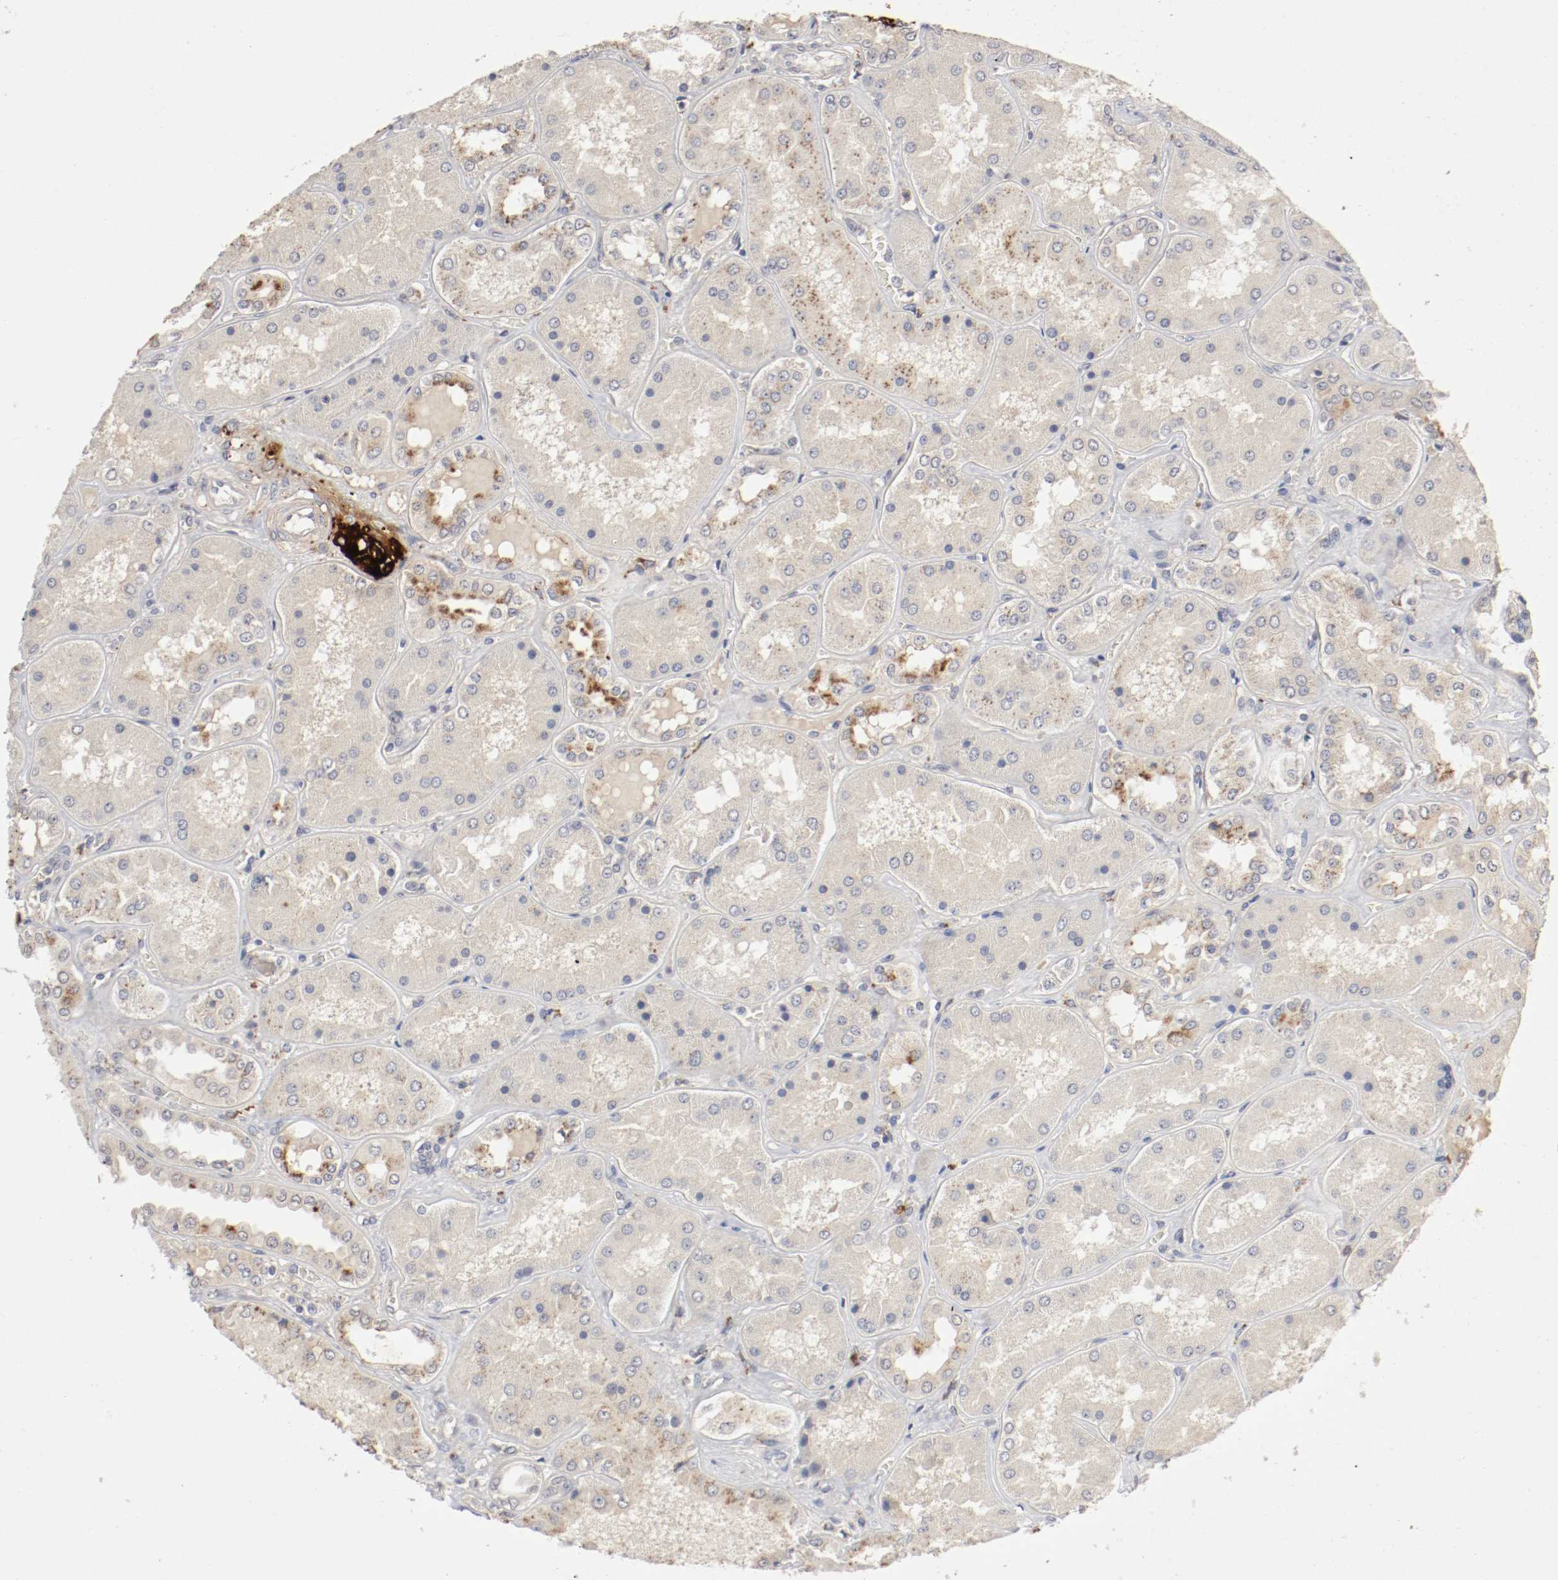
{"staining": {"intensity": "negative", "quantity": "none", "location": "none"}, "tissue": "kidney", "cell_type": "Cells in glomeruli", "image_type": "normal", "snomed": [{"axis": "morphology", "description": "Normal tissue, NOS"}, {"axis": "topography", "description": "Kidney"}], "caption": "IHC photomicrograph of benign kidney: kidney stained with DAB (3,3'-diaminobenzidine) demonstrates no significant protein positivity in cells in glomeruli.", "gene": "REN", "patient": {"sex": "female", "age": 56}}